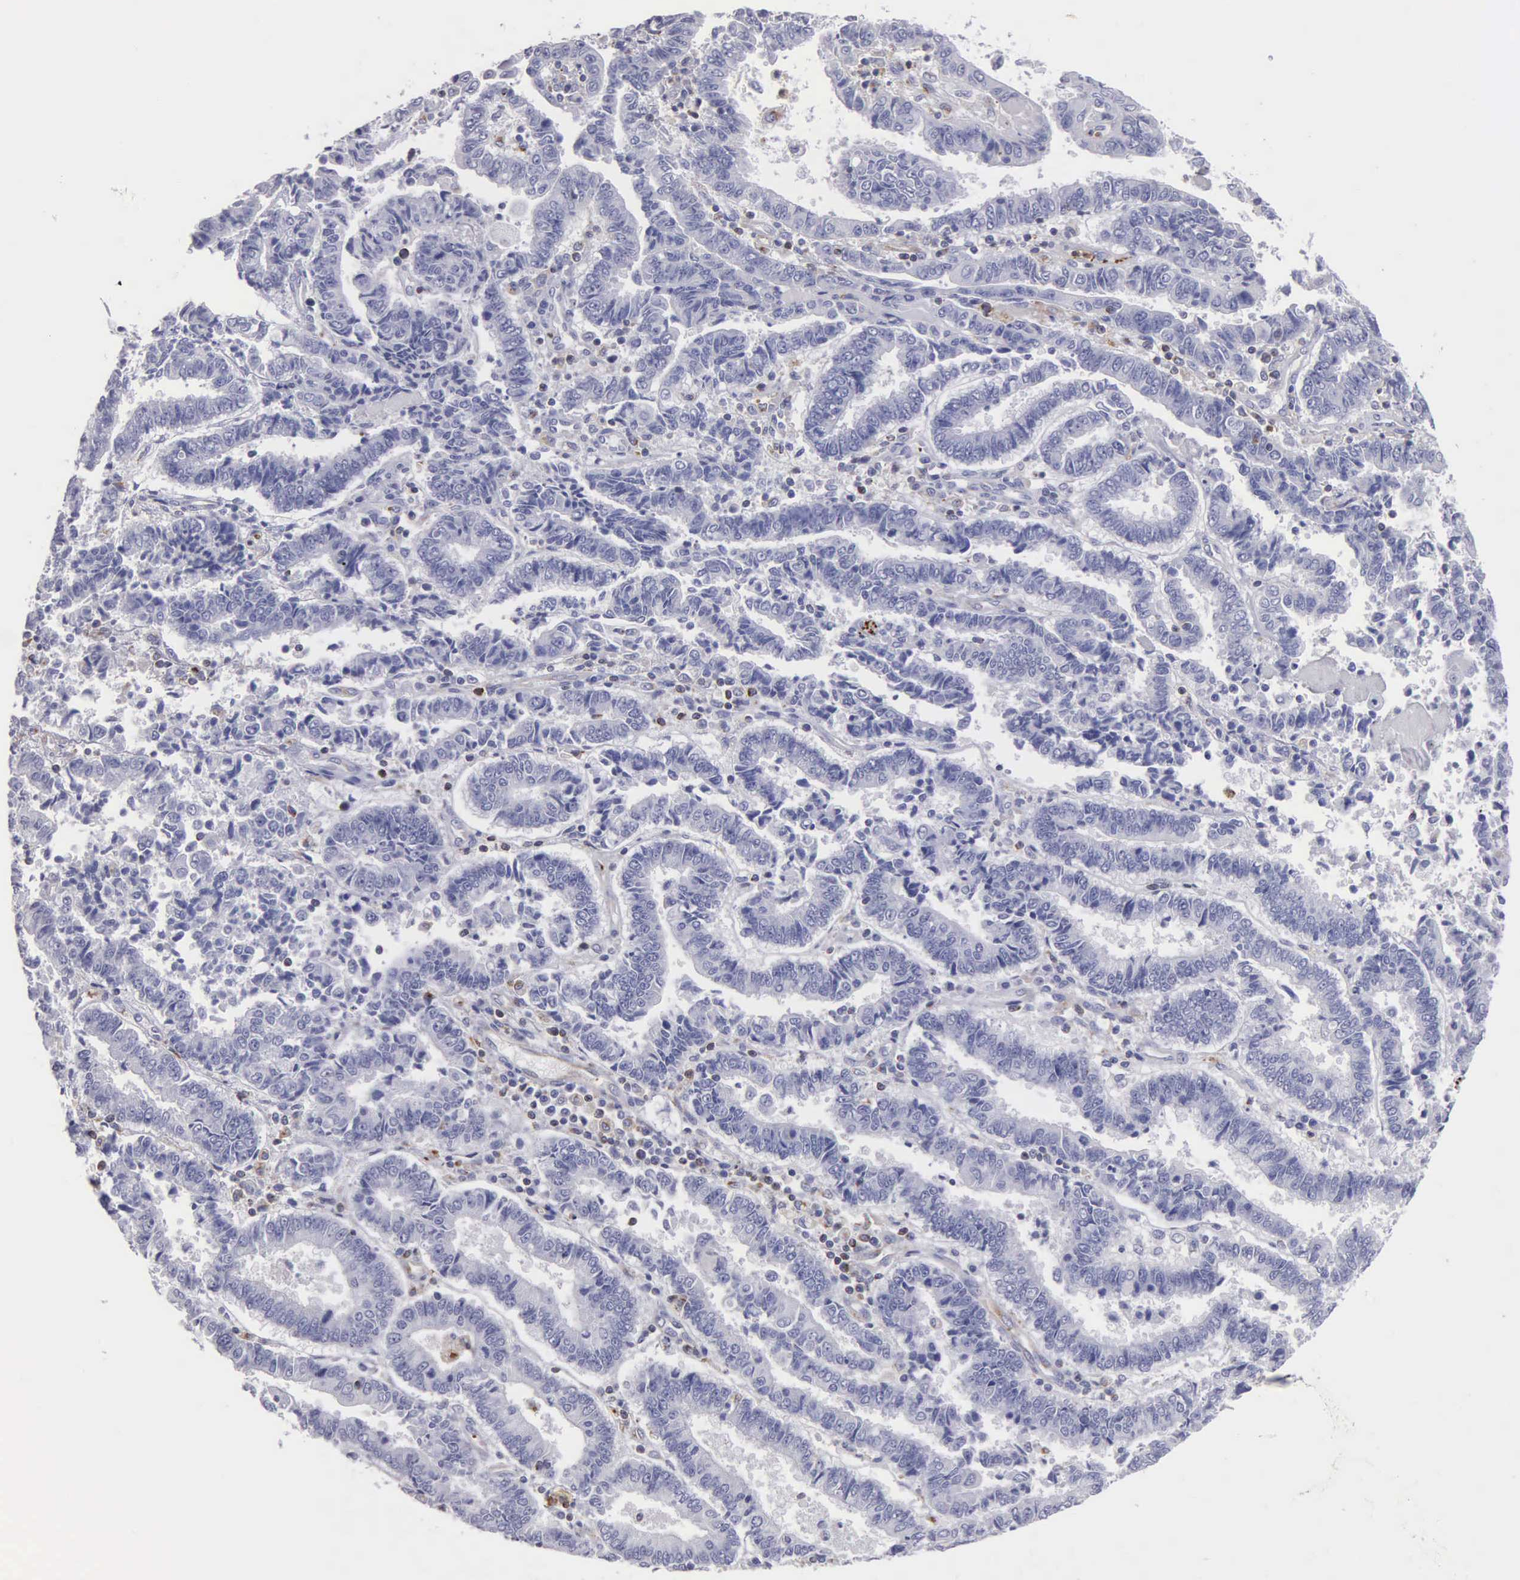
{"staining": {"intensity": "negative", "quantity": "none", "location": "none"}, "tissue": "endometrial cancer", "cell_type": "Tumor cells", "image_type": "cancer", "snomed": [{"axis": "morphology", "description": "Adenocarcinoma, NOS"}, {"axis": "topography", "description": "Endometrium"}], "caption": "Tumor cells show no significant protein positivity in endometrial cancer.", "gene": "SRGN", "patient": {"sex": "female", "age": 75}}